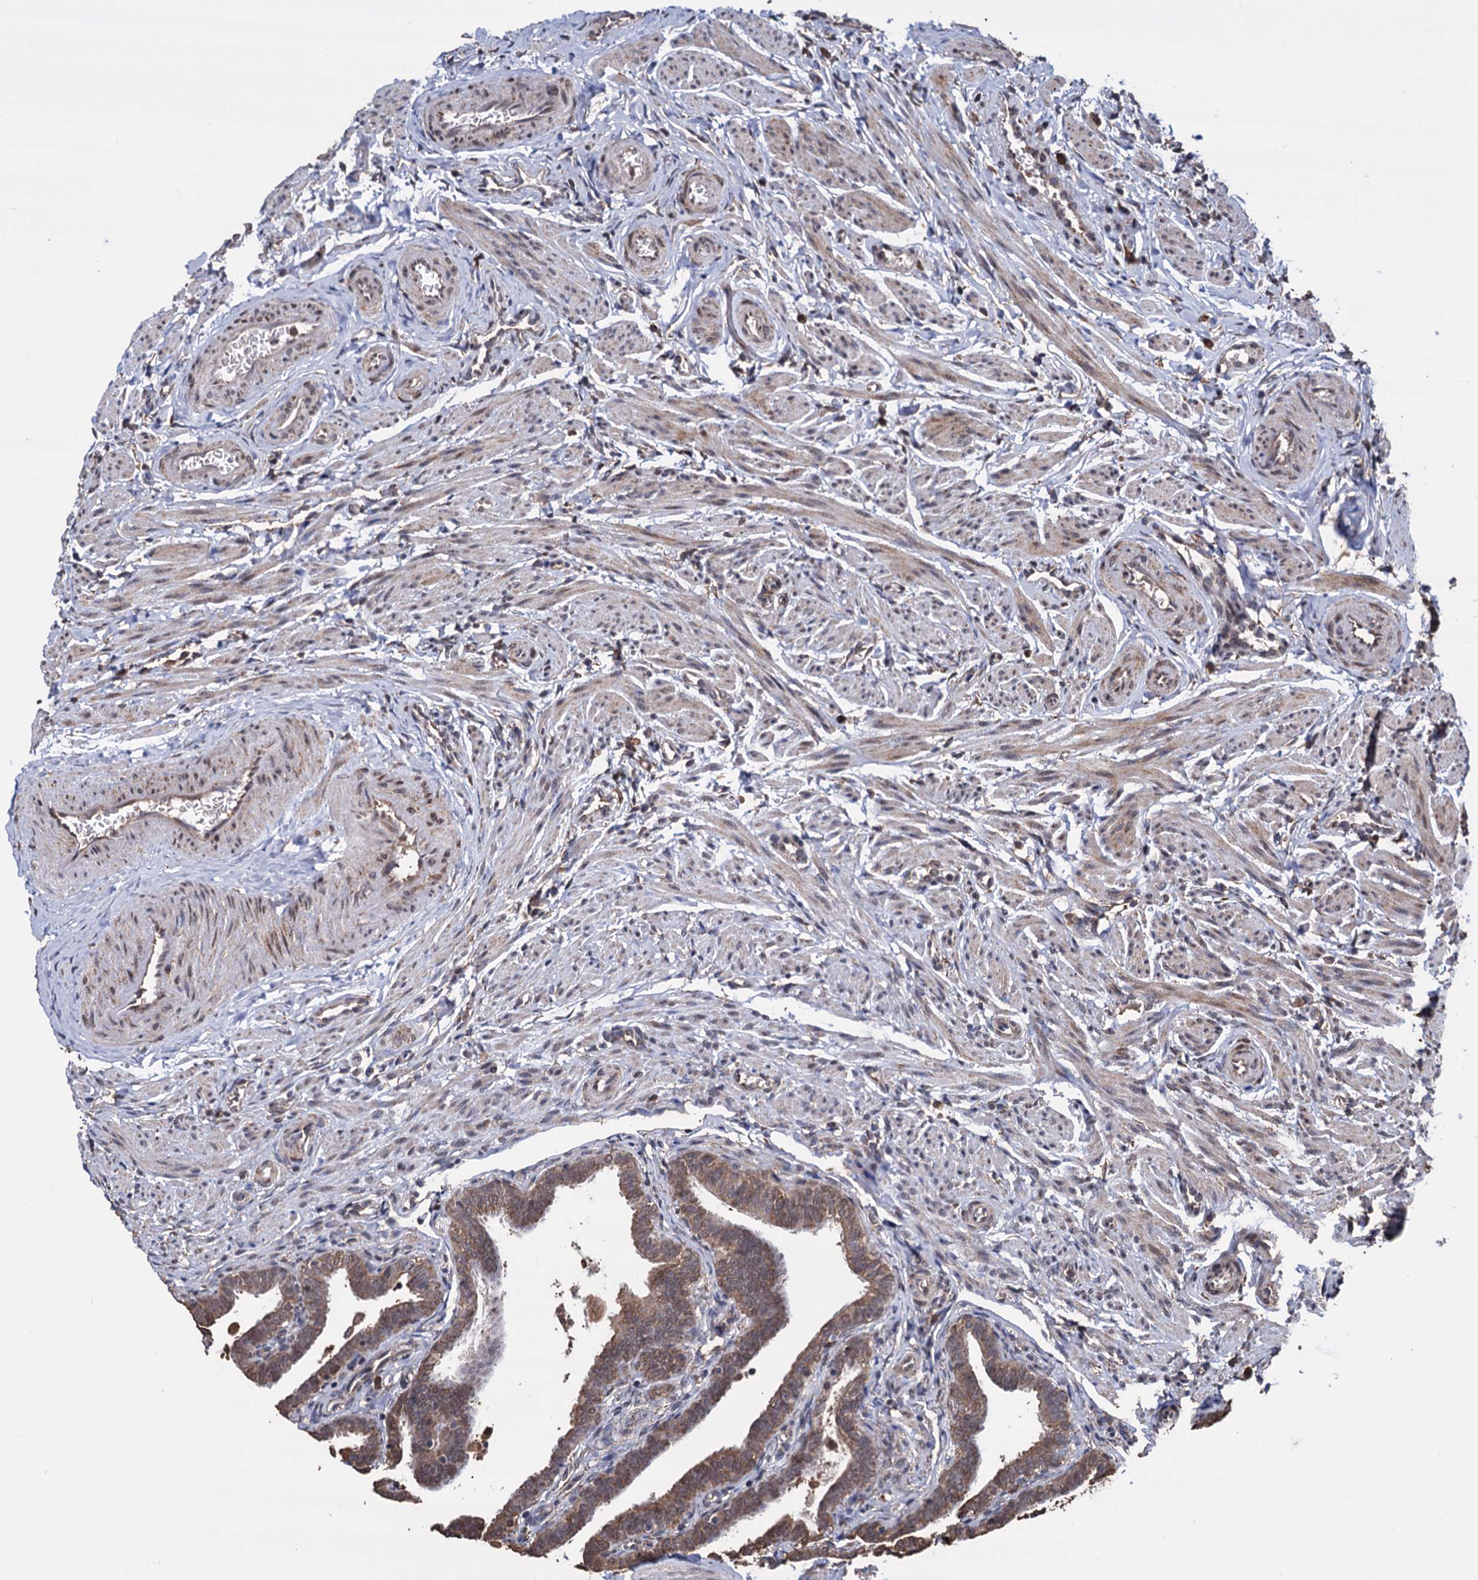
{"staining": {"intensity": "moderate", "quantity": ">75%", "location": "cytoplasmic/membranous"}, "tissue": "fallopian tube", "cell_type": "Glandular cells", "image_type": "normal", "snomed": [{"axis": "morphology", "description": "Normal tissue, NOS"}, {"axis": "topography", "description": "Fallopian tube"}], "caption": "IHC (DAB (3,3'-diaminobenzidine)) staining of benign fallopian tube demonstrates moderate cytoplasmic/membranous protein expression in about >75% of glandular cells.", "gene": "TBC1D12", "patient": {"sex": "female", "age": 36}}